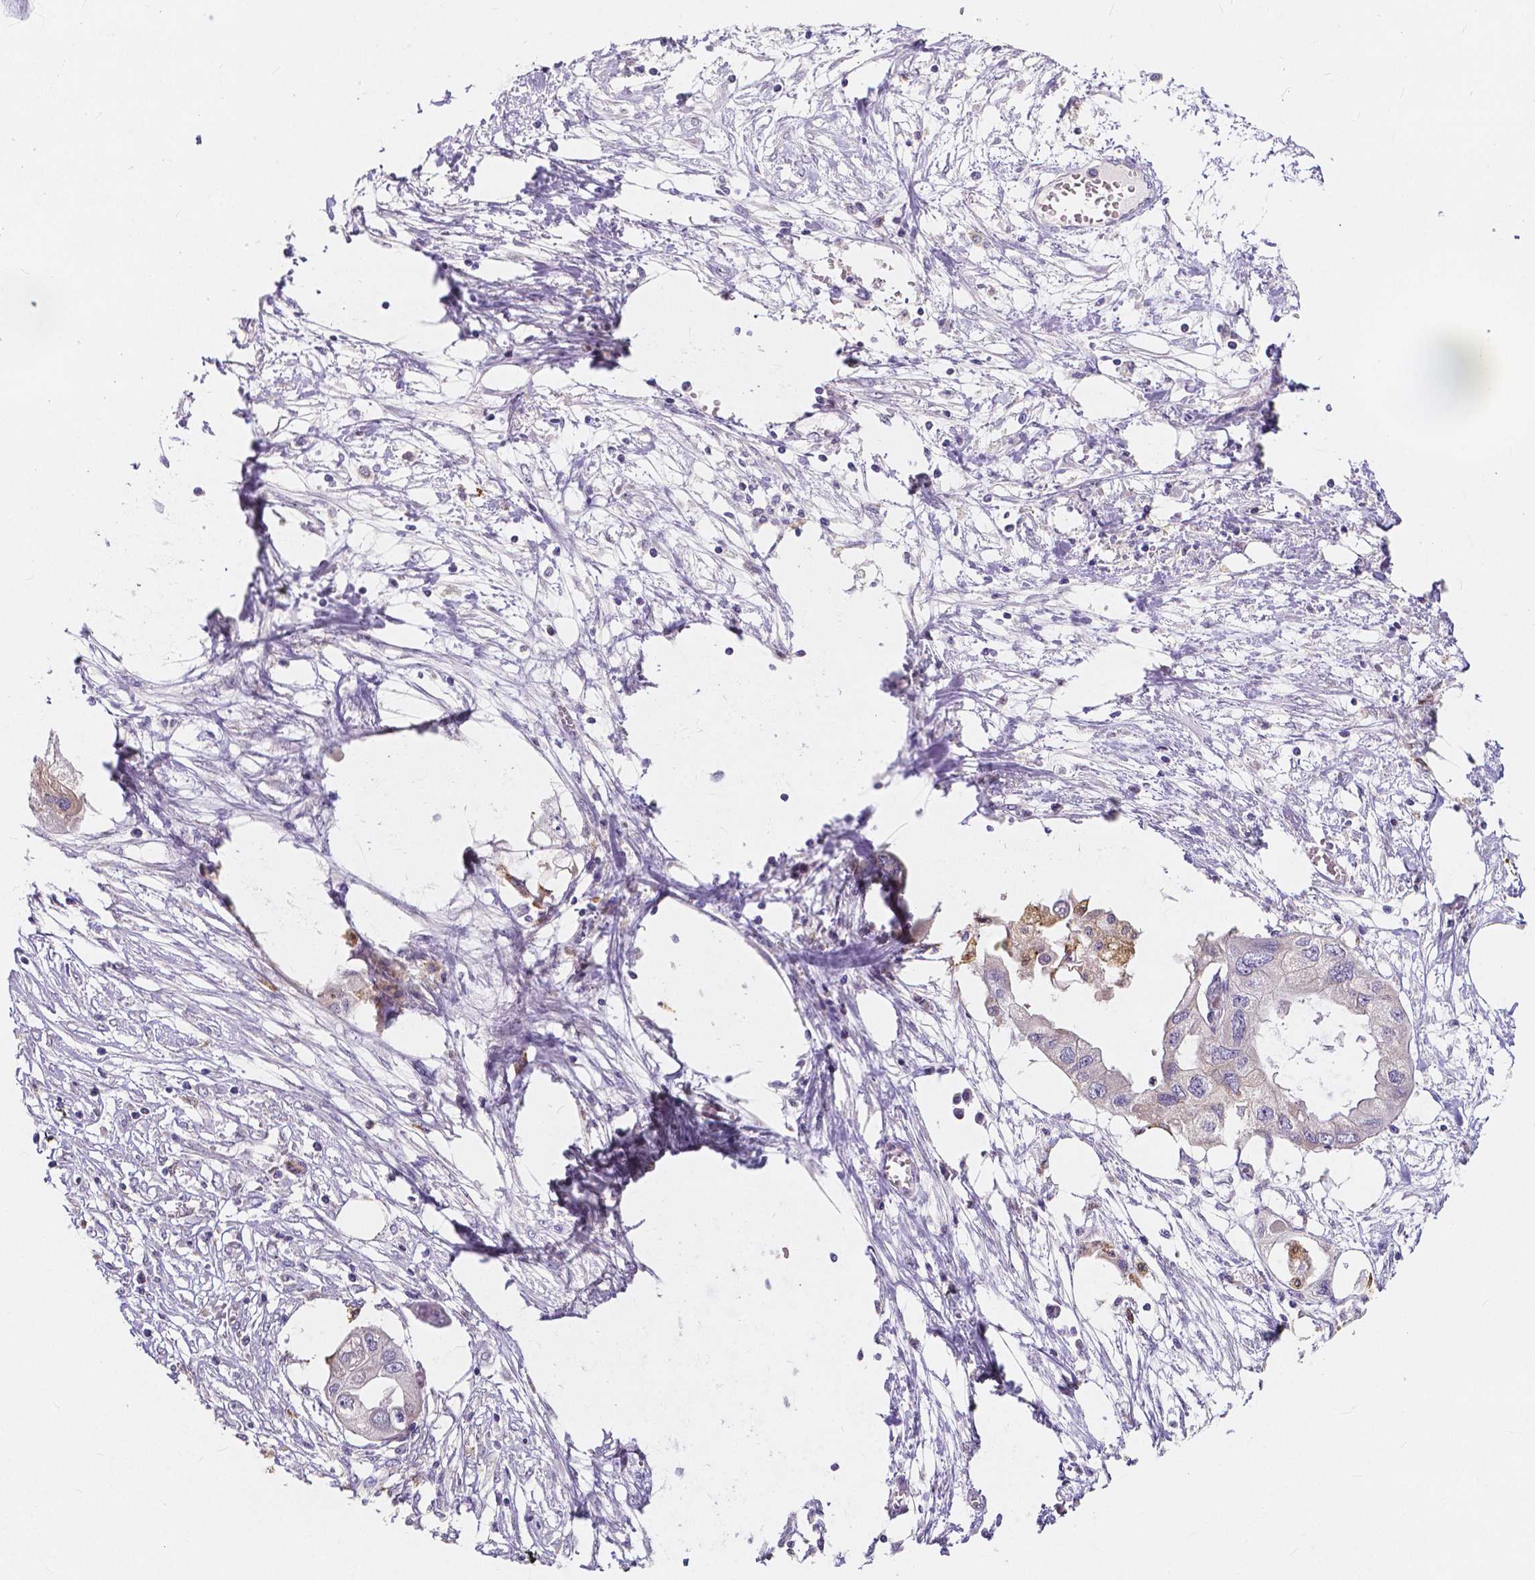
{"staining": {"intensity": "weak", "quantity": "<25%", "location": "cytoplasmic/membranous"}, "tissue": "endometrial cancer", "cell_type": "Tumor cells", "image_type": "cancer", "snomed": [{"axis": "morphology", "description": "Adenocarcinoma, NOS"}, {"axis": "morphology", "description": "Adenocarcinoma, metastatic, NOS"}, {"axis": "topography", "description": "Adipose tissue"}, {"axis": "topography", "description": "Endometrium"}], "caption": "Tumor cells show no significant protein staining in metastatic adenocarcinoma (endometrial).", "gene": "ACP5", "patient": {"sex": "female", "age": 67}}